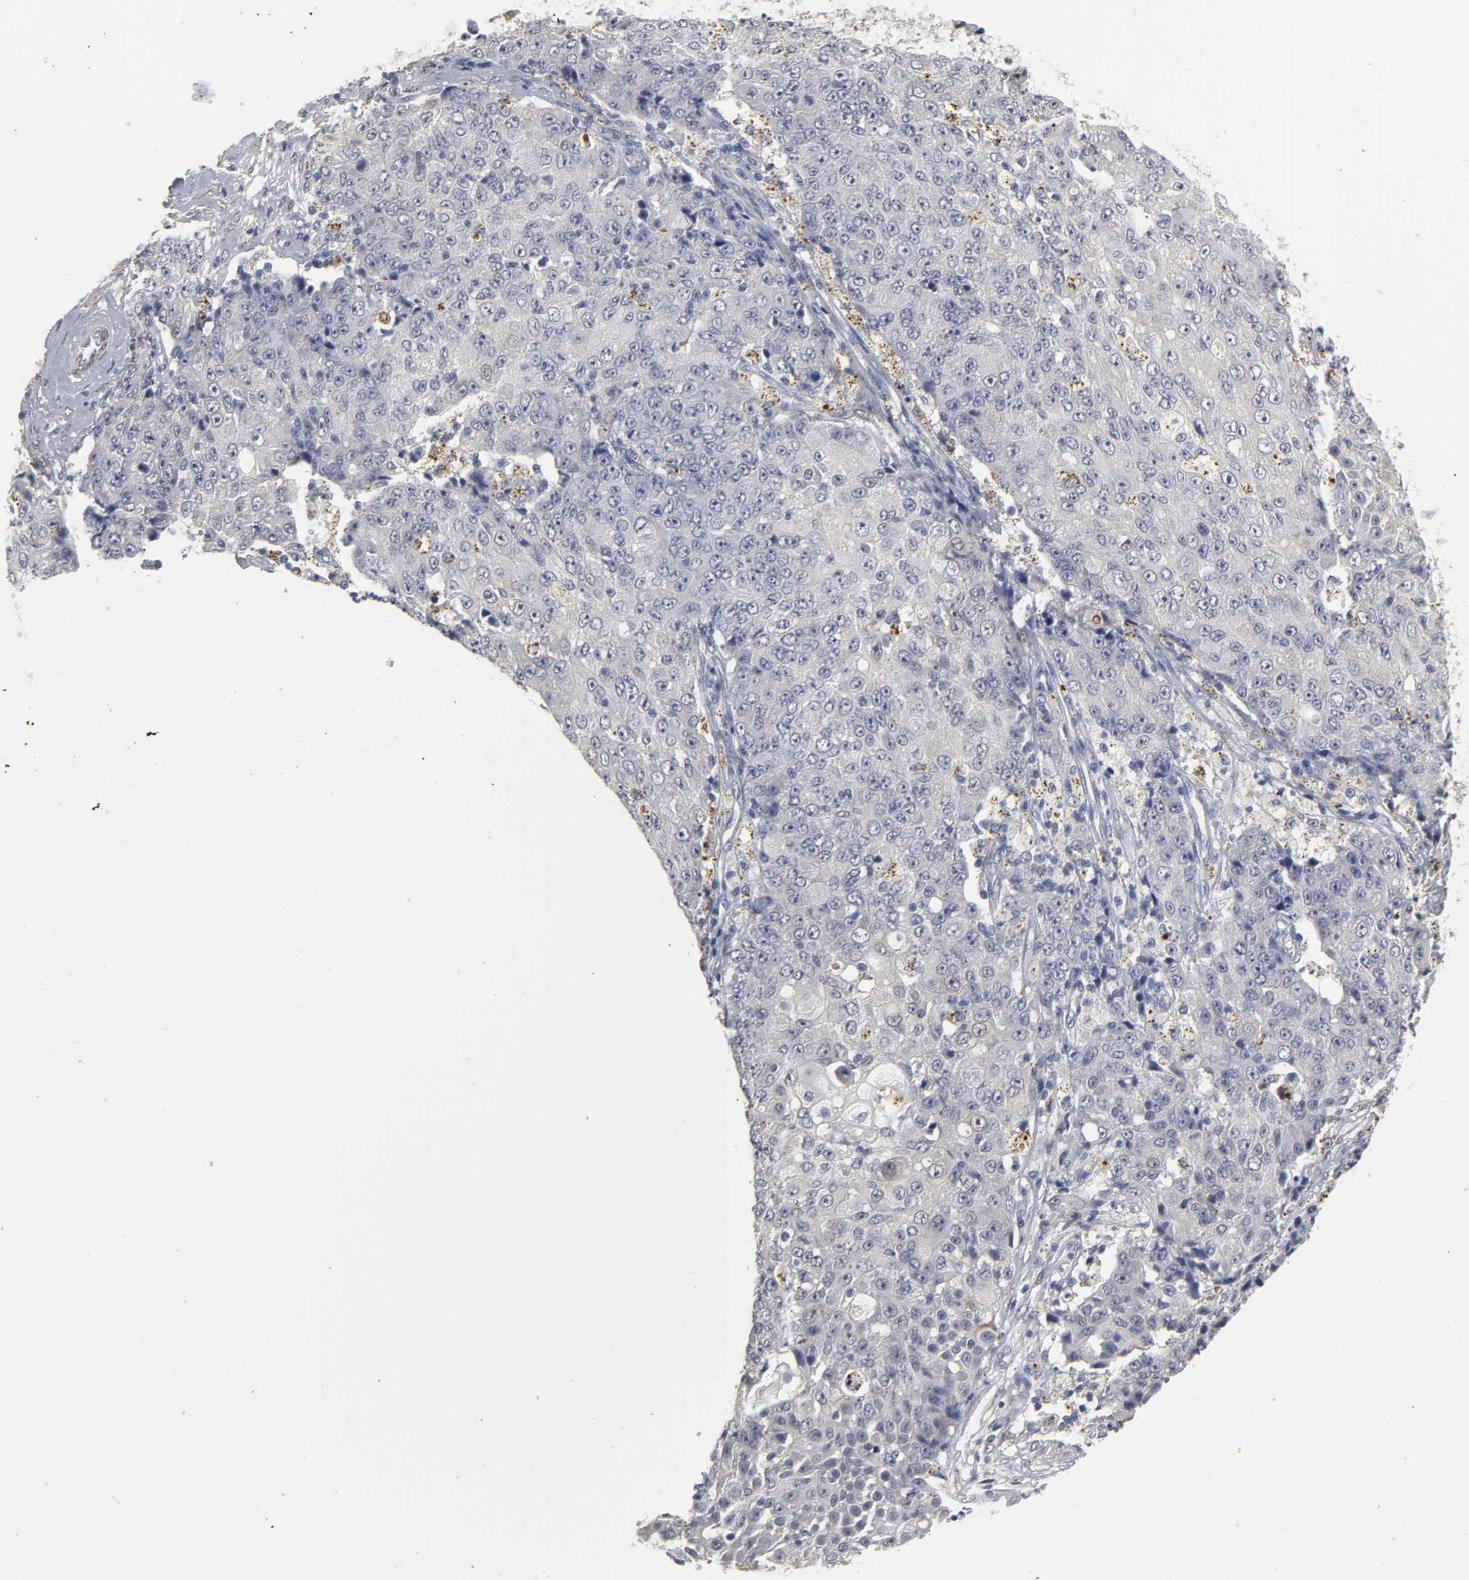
{"staining": {"intensity": "weak", "quantity": "<25%", "location": "cytoplasmic/membranous,nuclear"}, "tissue": "ovarian cancer", "cell_type": "Tumor cells", "image_type": "cancer", "snomed": [{"axis": "morphology", "description": "Carcinoma, endometroid"}, {"axis": "topography", "description": "Ovary"}], "caption": "Immunohistochemistry (IHC) photomicrograph of neoplastic tissue: endometroid carcinoma (ovarian) stained with DAB (3,3'-diaminobenzidine) reveals no significant protein expression in tumor cells.", "gene": "PDLIM3", "patient": {"sex": "female", "age": 42}}